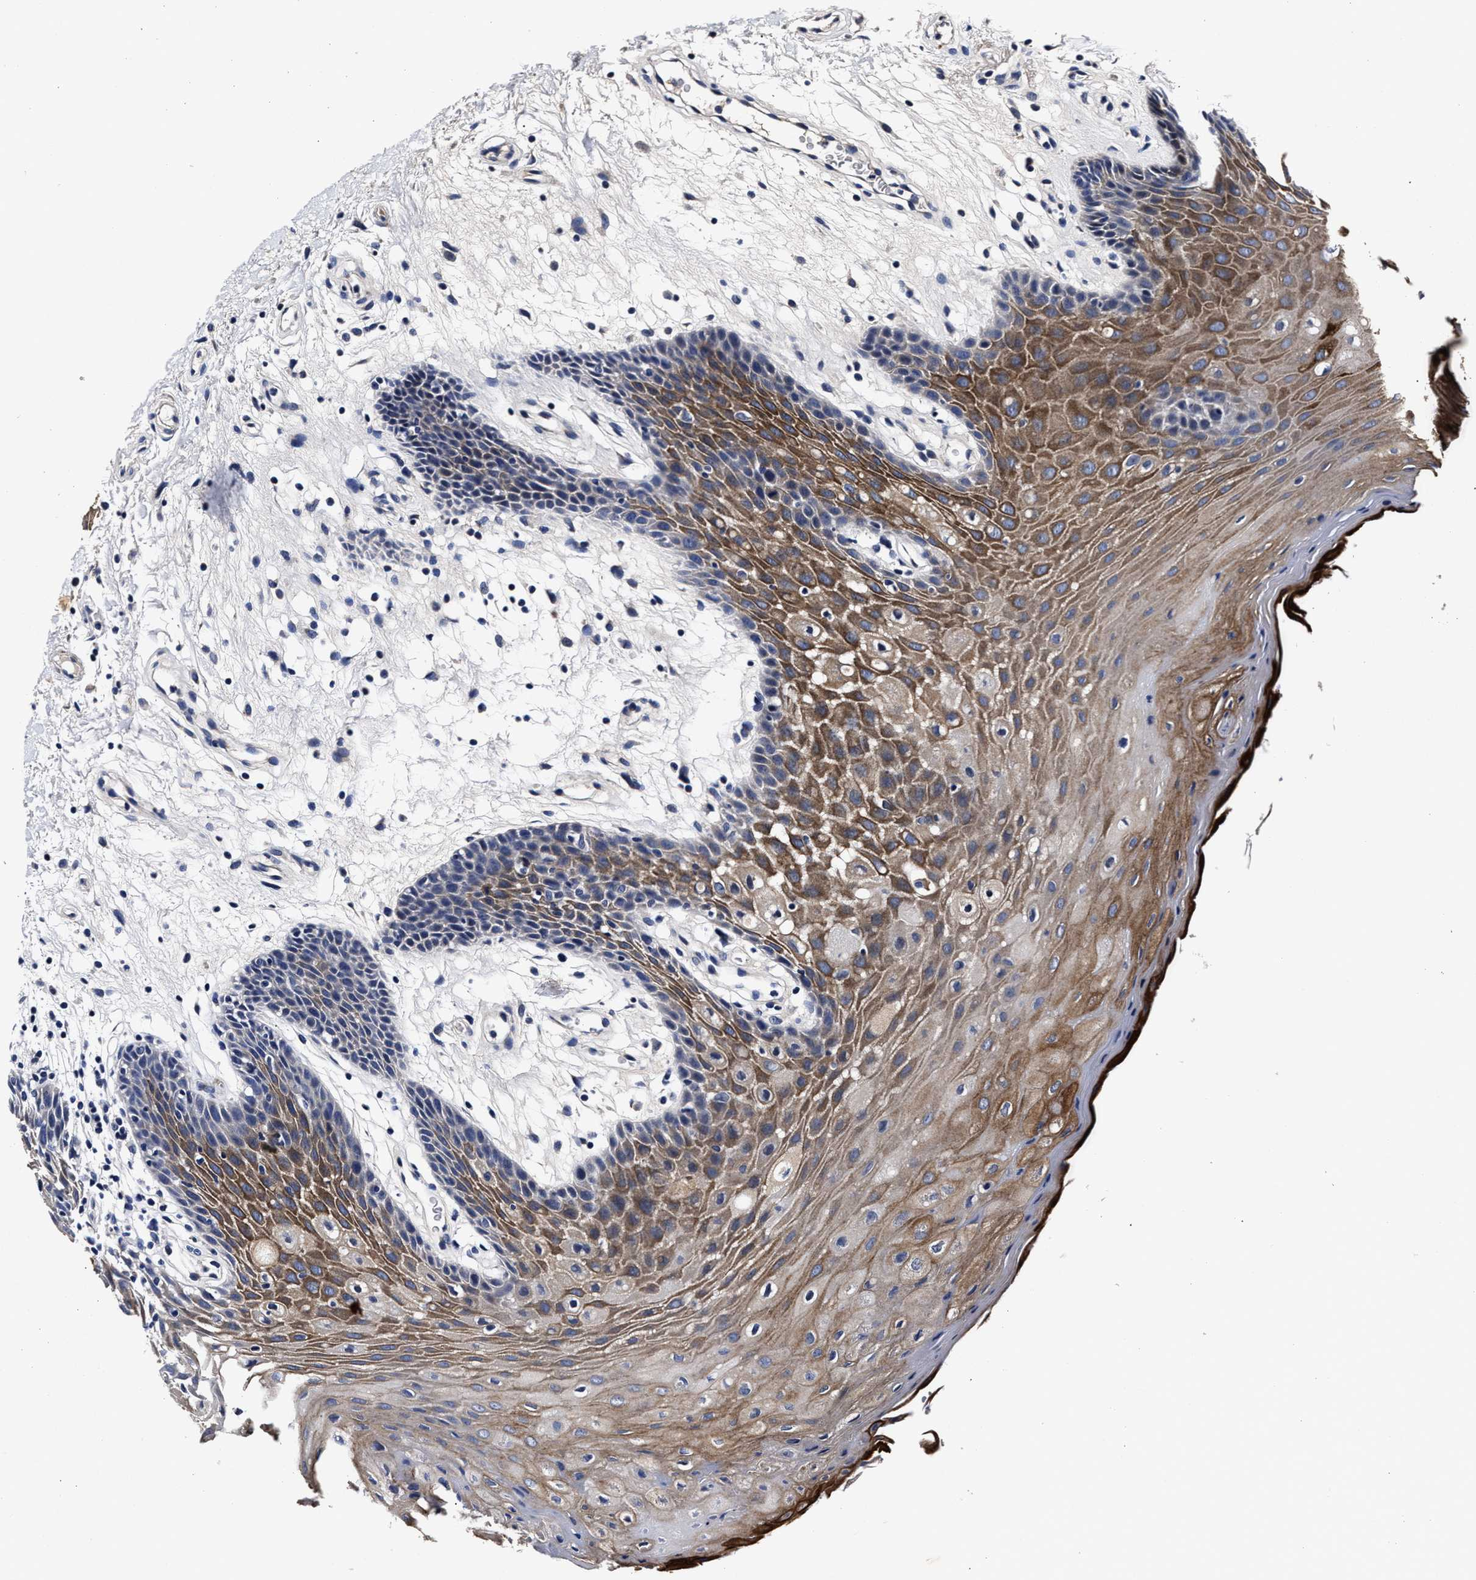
{"staining": {"intensity": "moderate", "quantity": "25%-75%", "location": "cytoplasmic/membranous"}, "tissue": "oral mucosa", "cell_type": "Squamous epithelial cells", "image_type": "normal", "snomed": [{"axis": "morphology", "description": "Normal tissue, NOS"}, {"axis": "morphology", "description": "Squamous cell carcinoma, NOS"}, {"axis": "topography", "description": "Oral tissue"}, {"axis": "topography", "description": "Head-Neck"}], "caption": "The micrograph demonstrates staining of unremarkable oral mucosa, revealing moderate cytoplasmic/membranous protein positivity (brown color) within squamous epithelial cells.", "gene": "OLFML2A", "patient": {"sex": "male", "age": 71}}